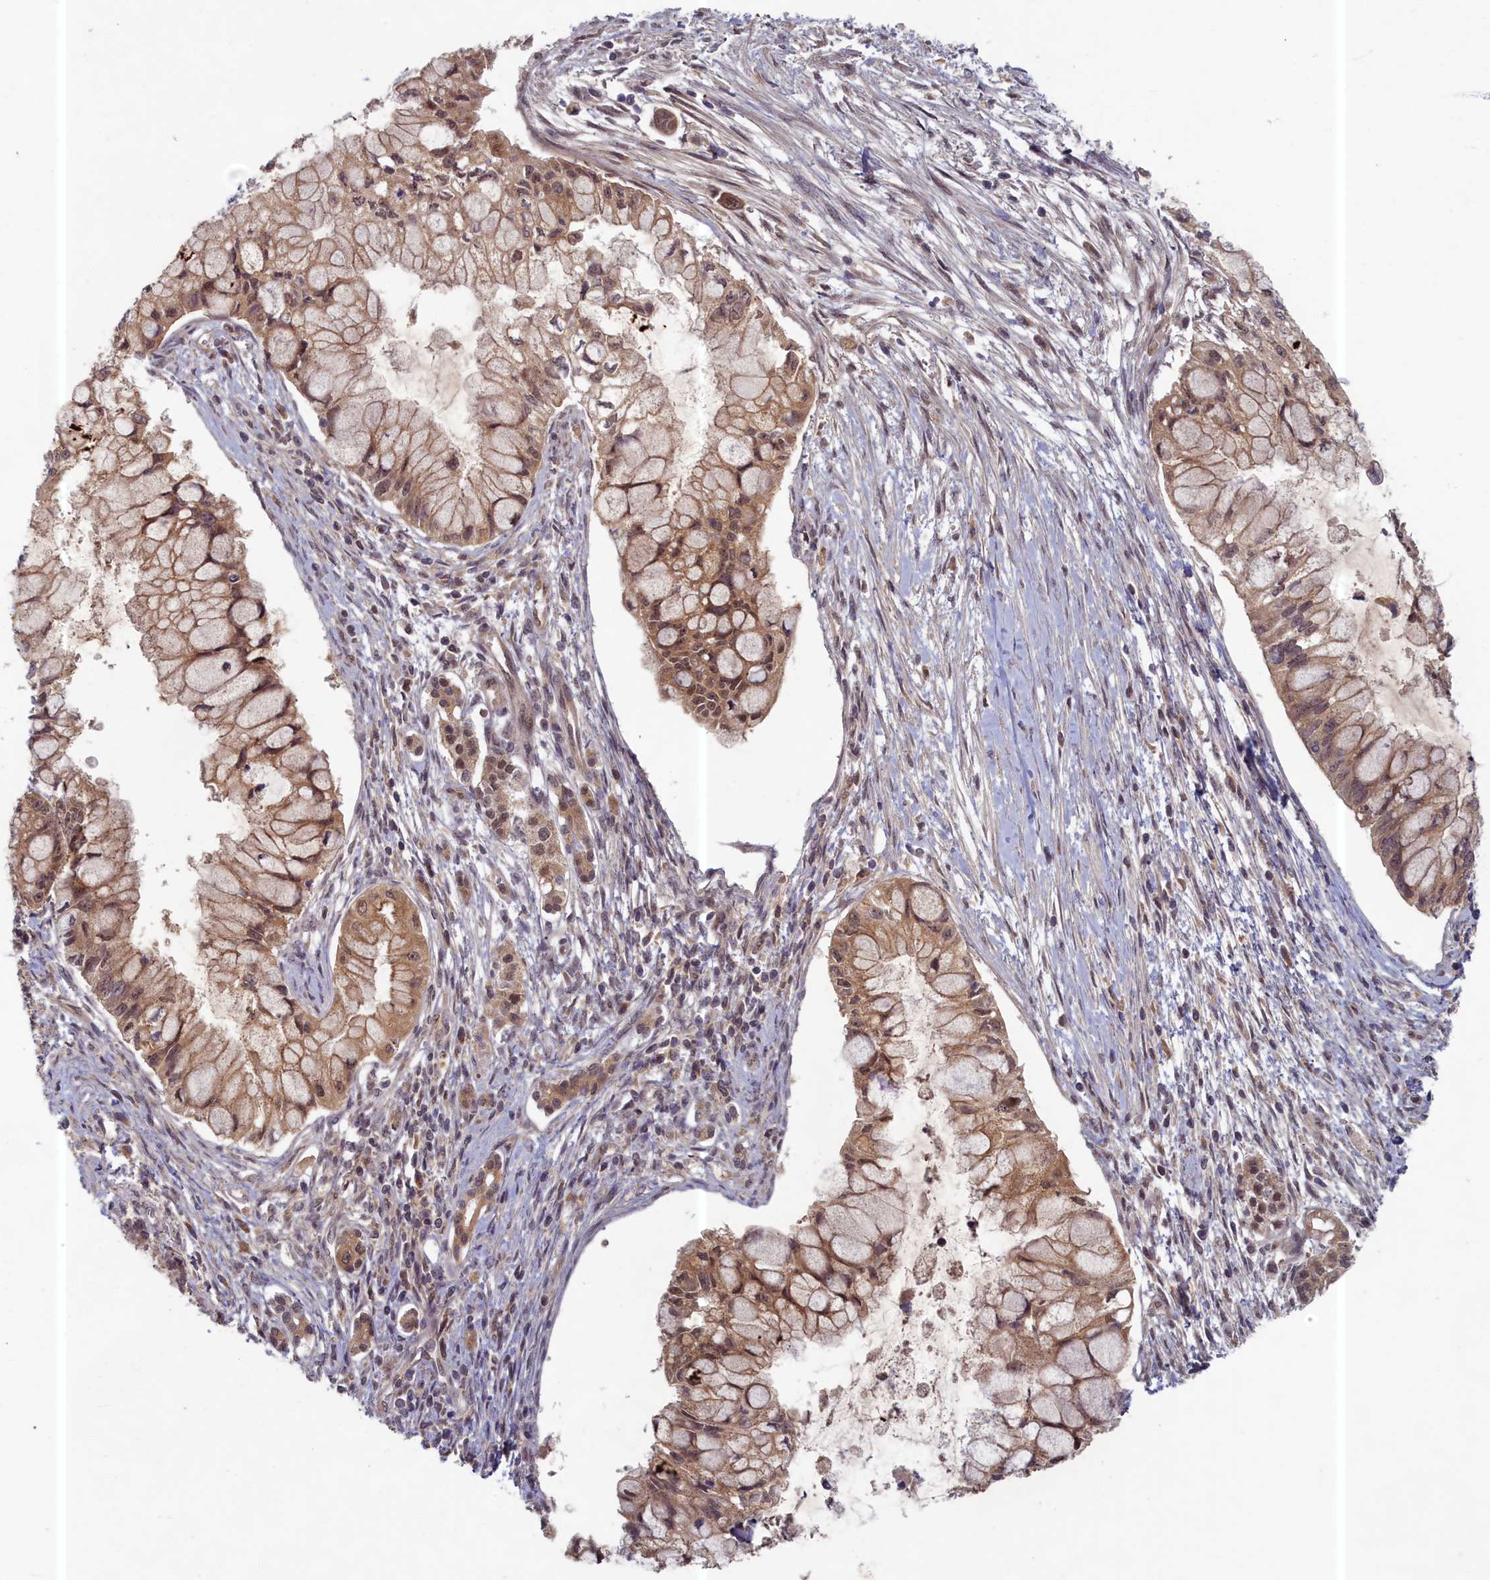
{"staining": {"intensity": "weak", "quantity": ">75%", "location": "cytoplasmic/membranous"}, "tissue": "pancreatic cancer", "cell_type": "Tumor cells", "image_type": "cancer", "snomed": [{"axis": "morphology", "description": "Adenocarcinoma, NOS"}, {"axis": "topography", "description": "Pancreas"}], "caption": "Adenocarcinoma (pancreatic) tissue reveals weak cytoplasmic/membranous positivity in approximately >75% of tumor cells, visualized by immunohistochemistry. (DAB IHC with brightfield microscopy, high magnification).", "gene": "EARS2", "patient": {"sex": "male", "age": 48}}